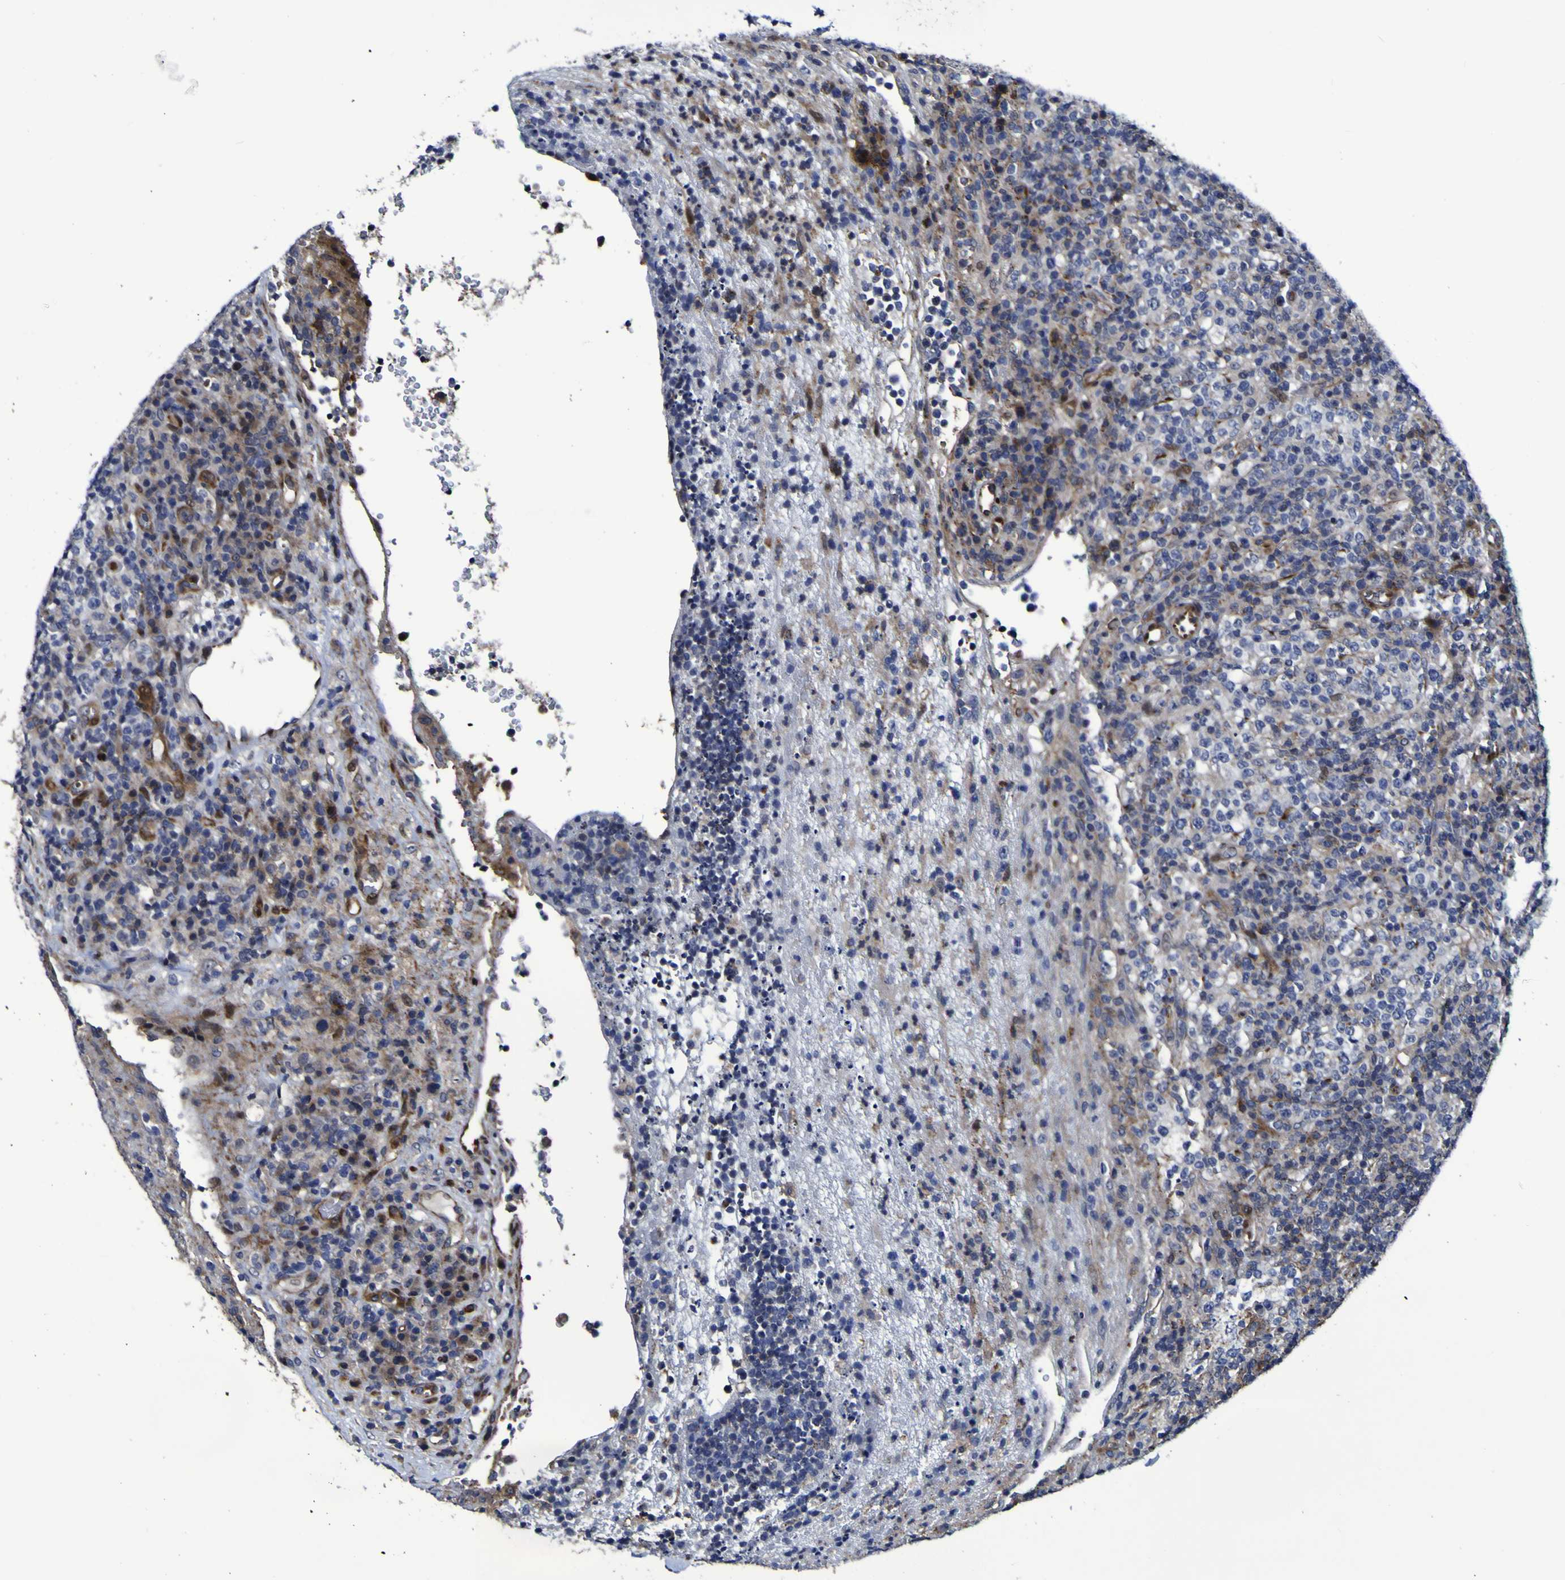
{"staining": {"intensity": "moderate", "quantity": "25%-75%", "location": "cytoplasmic/membranous,nuclear"}, "tissue": "lymphoma", "cell_type": "Tumor cells", "image_type": "cancer", "snomed": [{"axis": "morphology", "description": "Malignant lymphoma, non-Hodgkin's type, High grade"}, {"axis": "topography", "description": "Lymph node"}], "caption": "Malignant lymphoma, non-Hodgkin's type (high-grade) stained with DAB immunohistochemistry shows medium levels of moderate cytoplasmic/membranous and nuclear positivity in about 25%-75% of tumor cells.", "gene": "MGLL", "patient": {"sex": "female", "age": 76}}